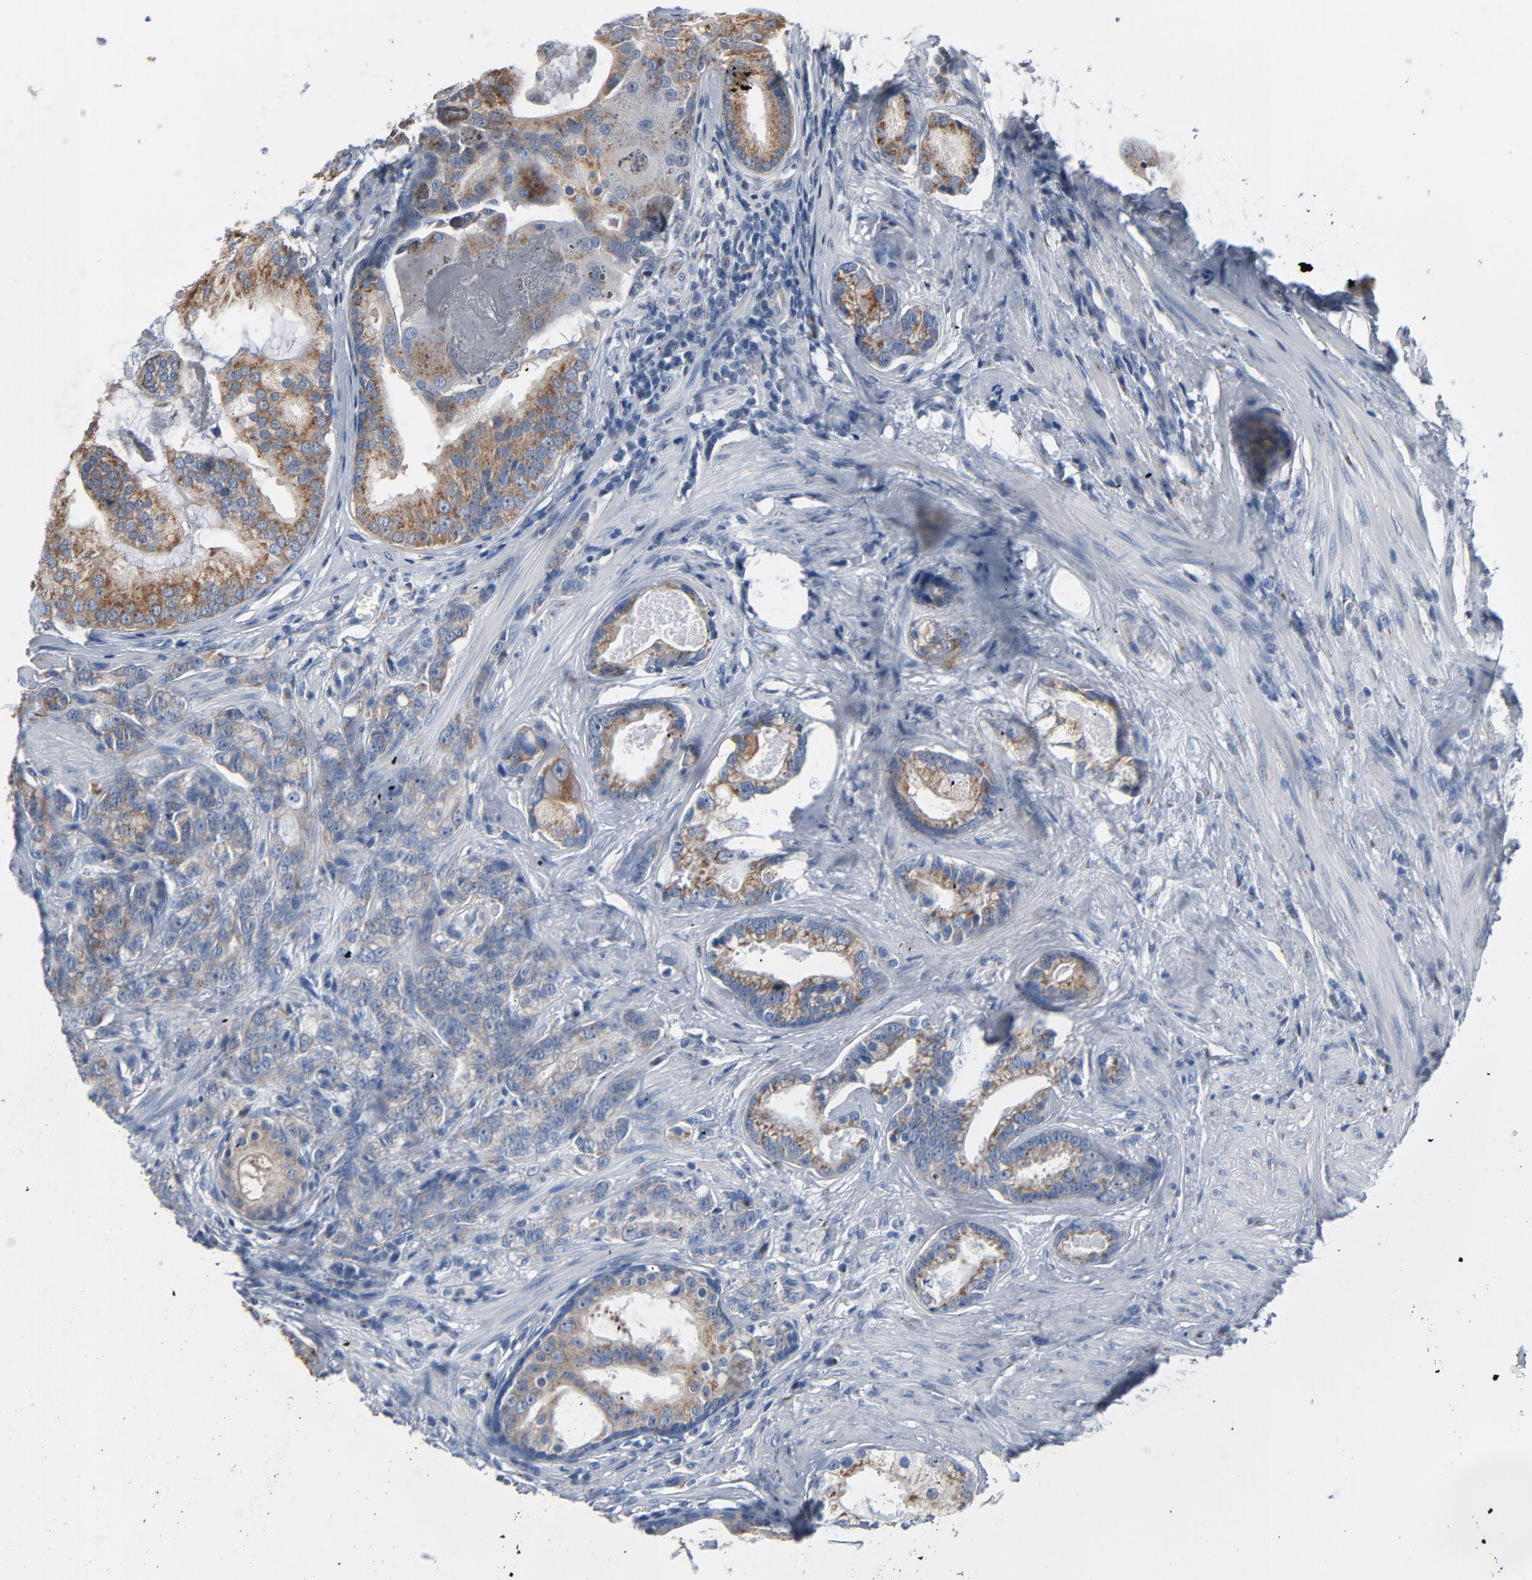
{"staining": {"intensity": "moderate", "quantity": "25%-75%", "location": "cytoplasmic/membranous"}, "tissue": "prostate cancer", "cell_type": "Tumor cells", "image_type": "cancer", "snomed": [{"axis": "morphology", "description": "Adenocarcinoma, Low grade"}, {"axis": "topography", "description": "Prostate"}], "caption": "Prostate cancer (low-grade adenocarcinoma) tissue exhibits moderate cytoplasmic/membranous expression in about 25%-75% of tumor cells", "gene": "YIPF6", "patient": {"sex": "male", "age": 58}}